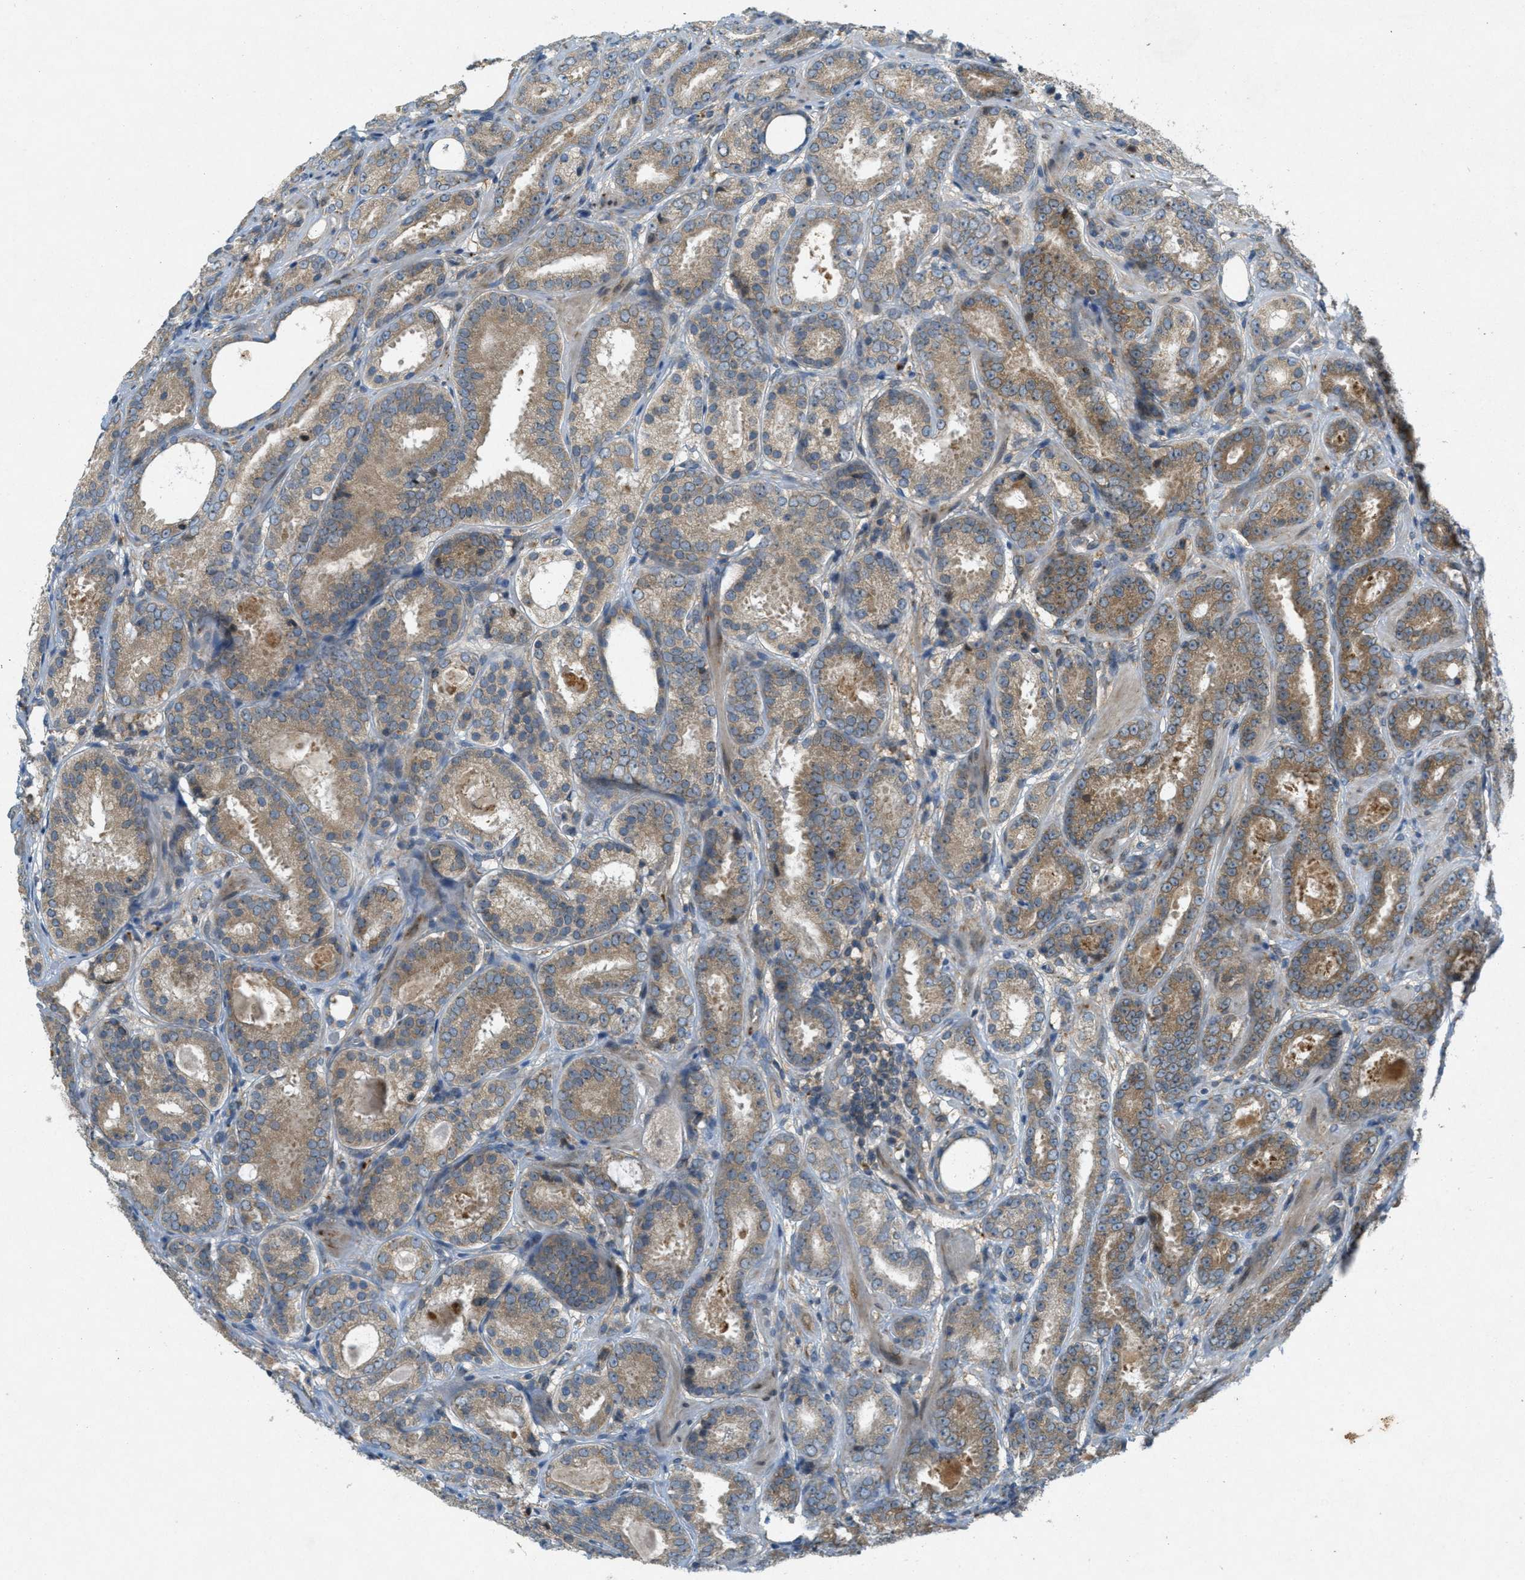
{"staining": {"intensity": "moderate", "quantity": ">75%", "location": "cytoplasmic/membranous"}, "tissue": "prostate cancer", "cell_type": "Tumor cells", "image_type": "cancer", "snomed": [{"axis": "morphology", "description": "Adenocarcinoma, Low grade"}, {"axis": "topography", "description": "Prostate"}], "caption": "DAB (3,3'-diaminobenzidine) immunohistochemical staining of human low-grade adenocarcinoma (prostate) exhibits moderate cytoplasmic/membranous protein expression in approximately >75% of tumor cells.", "gene": "SIGMAR1", "patient": {"sex": "male", "age": 69}}